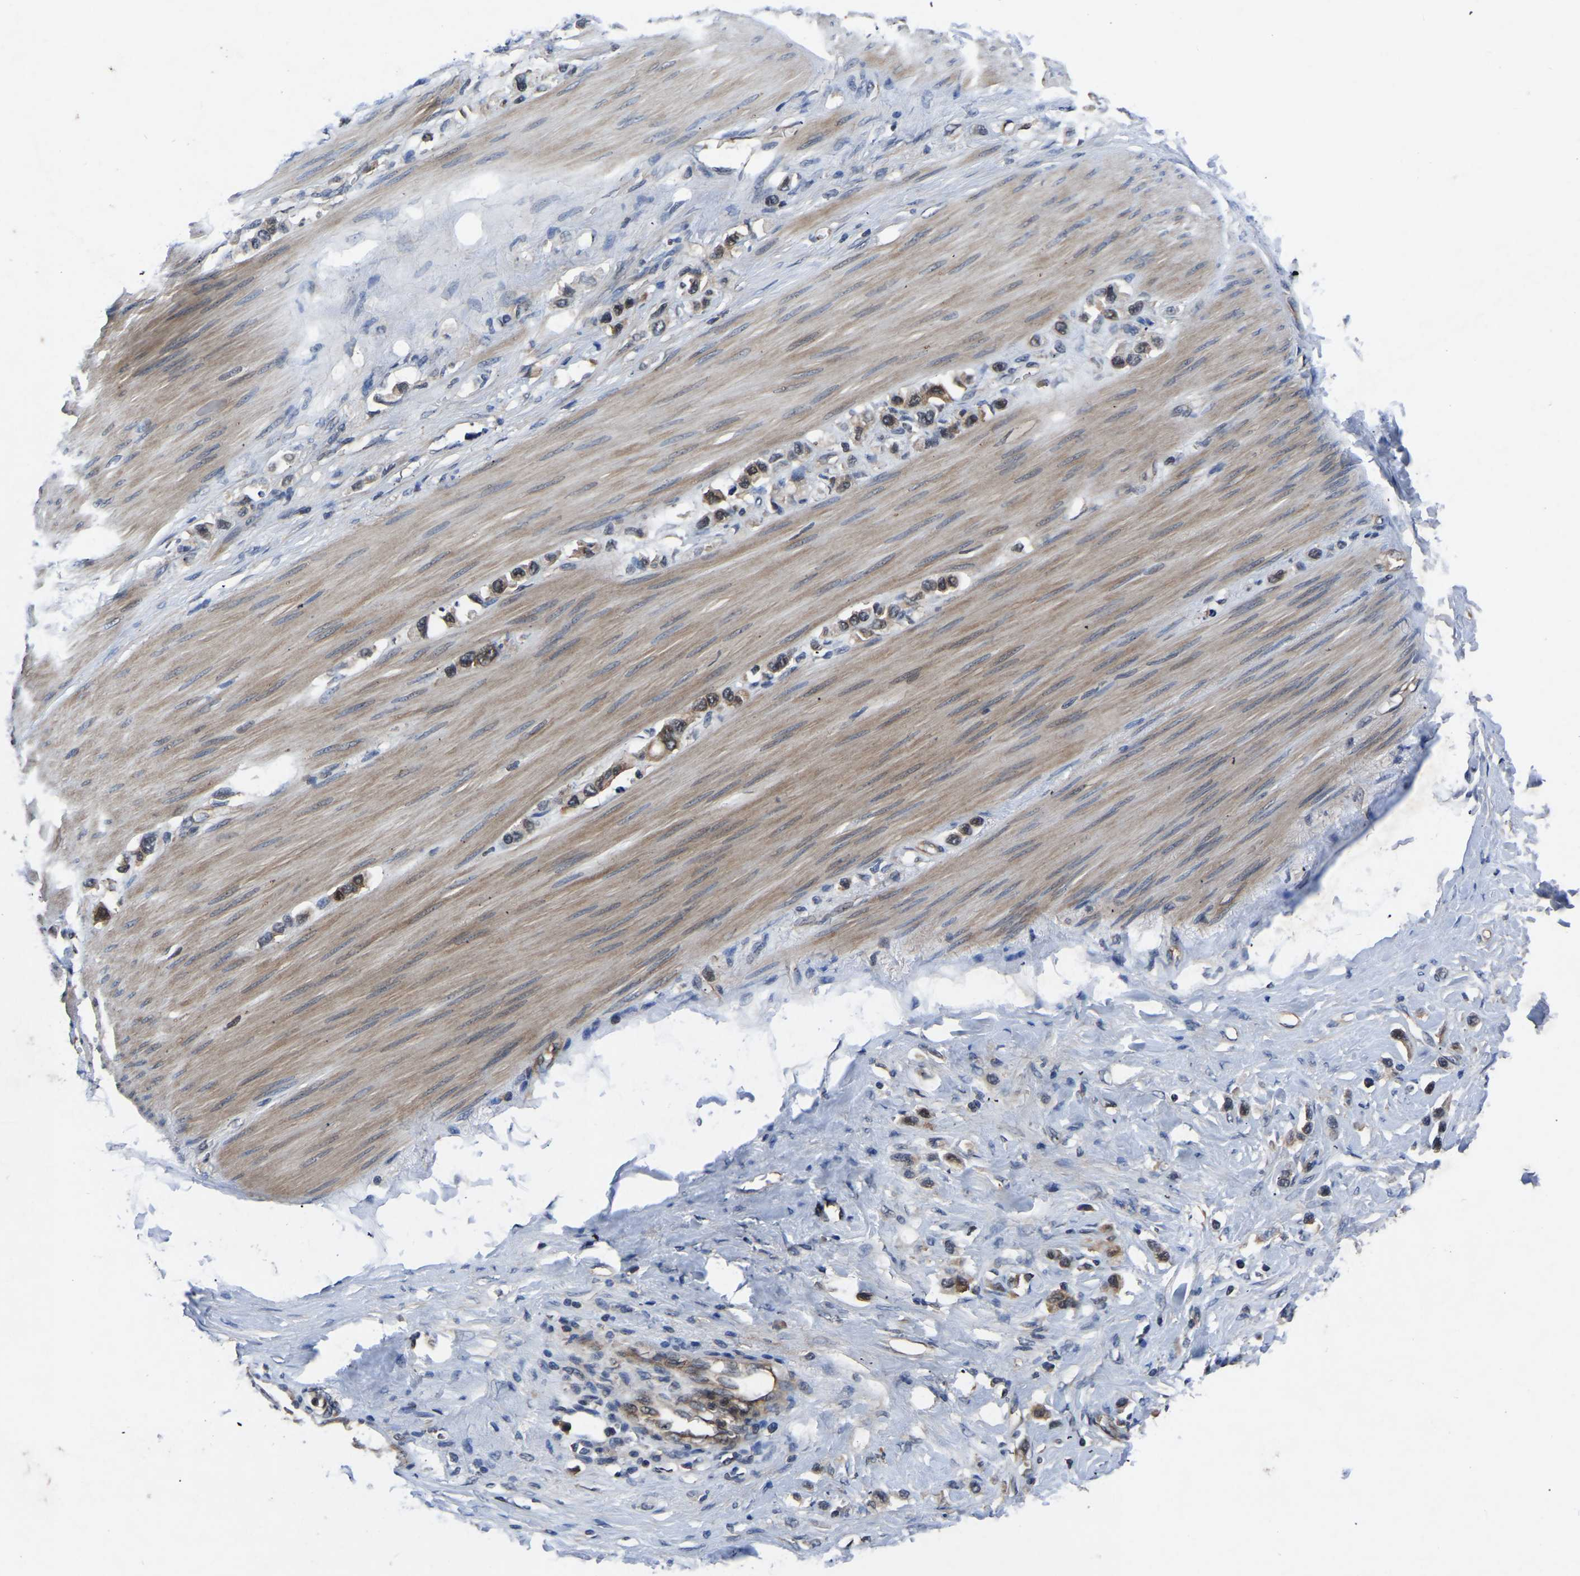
{"staining": {"intensity": "moderate", "quantity": ">75%", "location": "cytoplasmic/membranous"}, "tissue": "stomach cancer", "cell_type": "Tumor cells", "image_type": "cancer", "snomed": [{"axis": "morphology", "description": "Adenocarcinoma, NOS"}, {"axis": "topography", "description": "Stomach"}], "caption": "A brown stain highlights moderate cytoplasmic/membranous positivity of a protein in stomach adenocarcinoma tumor cells.", "gene": "FGD5", "patient": {"sex": "female", "age": 65}}